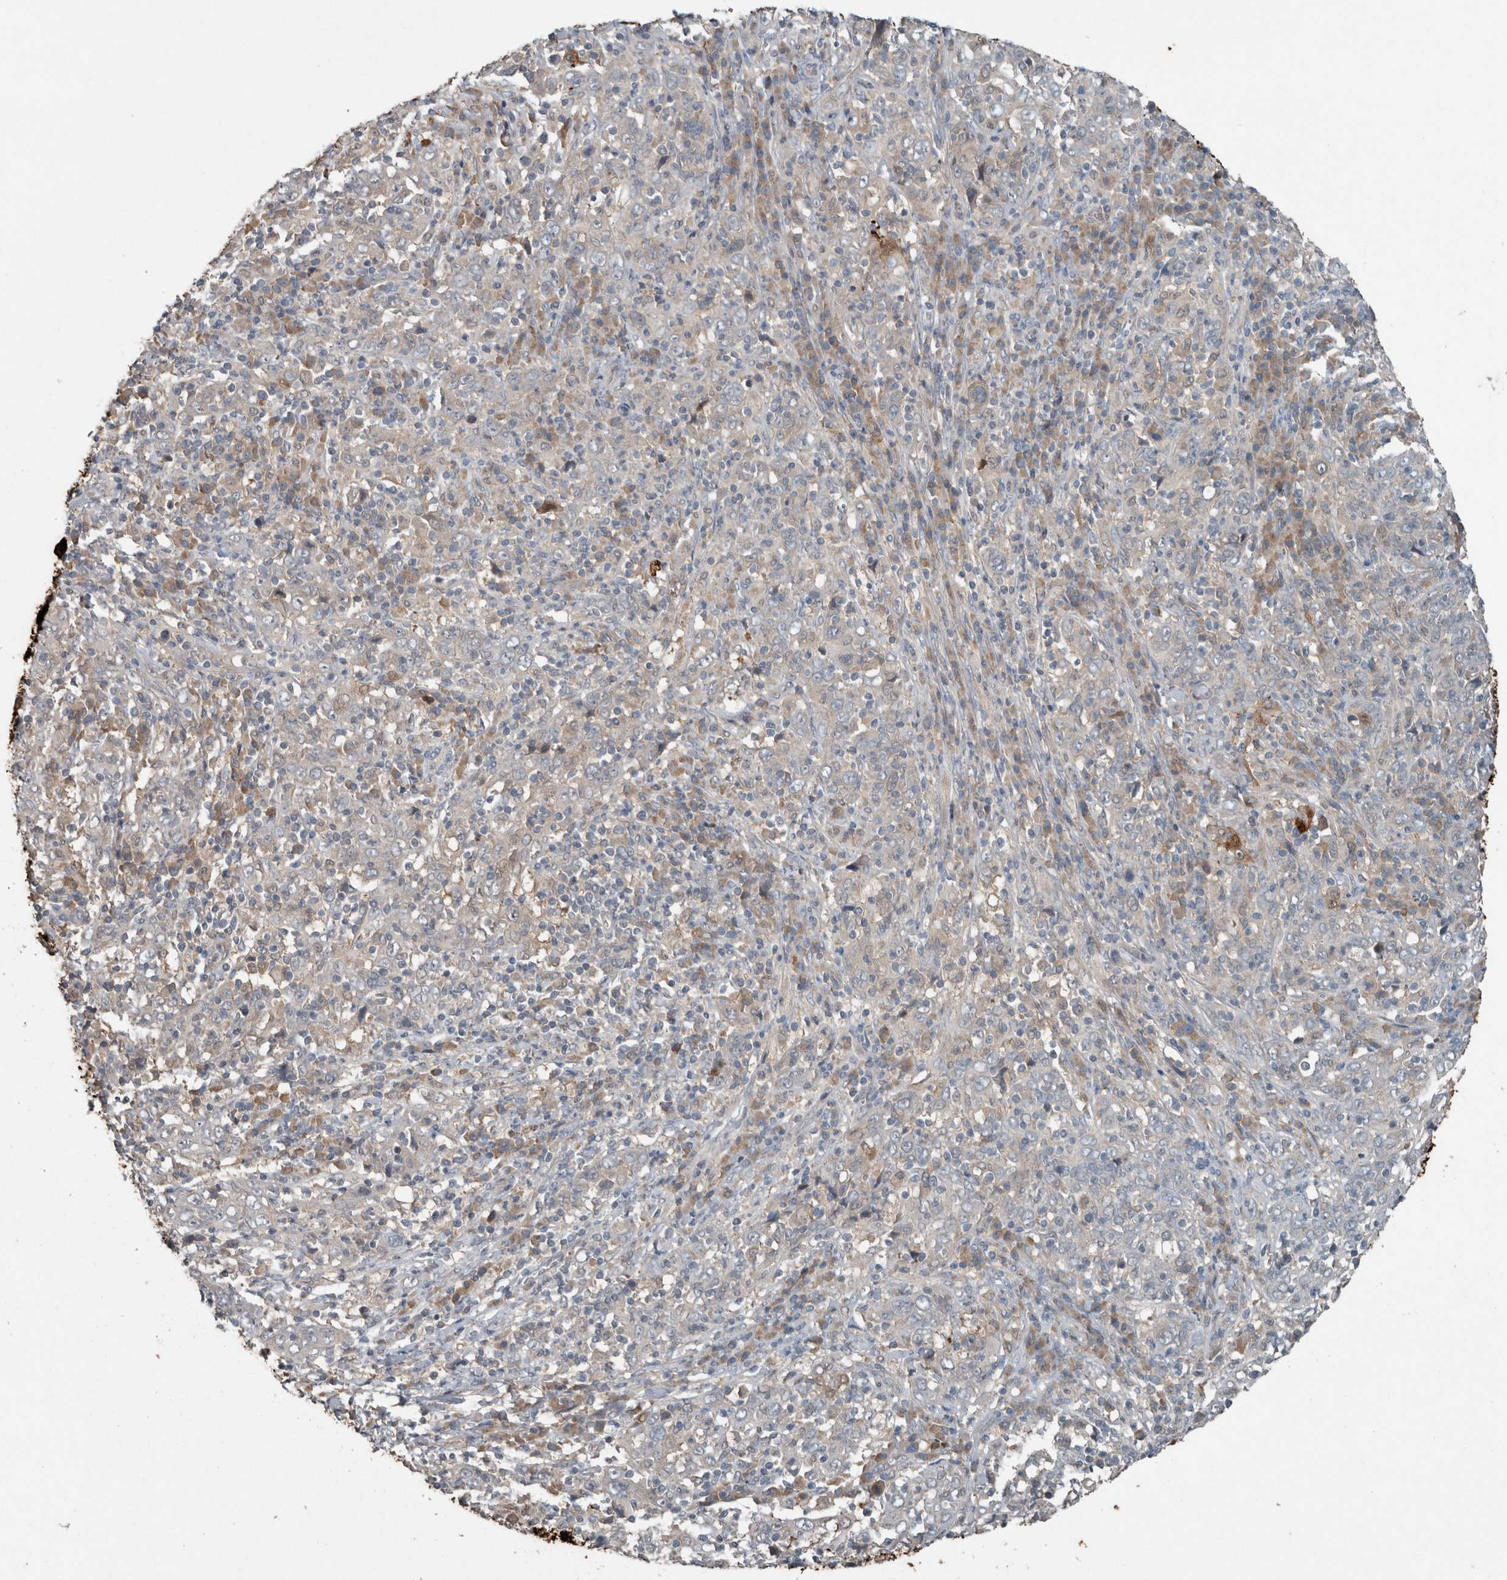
{"staining": {"intensity": "negative", "quantity": "none", "location": "none"}, "tissue": "cervical cancer", "cell_type": "Tumor cells", "image_type": "cancer", "snomed": [{"axis": "morphology", "description": "Squamous cell carcinoma, NOS"}, {"axis": "topography", "description": "Cervix"}], "caption": "This micrograph is of cervical cancer (squamous cell carcinoma) stained with immunohistochemistry (IHC) to label a protein in brown with the nuclei are counter-stained blue. There is no expression in tumor cells.", "gene": "KNTC1", "patient": {"sex": "female", "age": 46}}